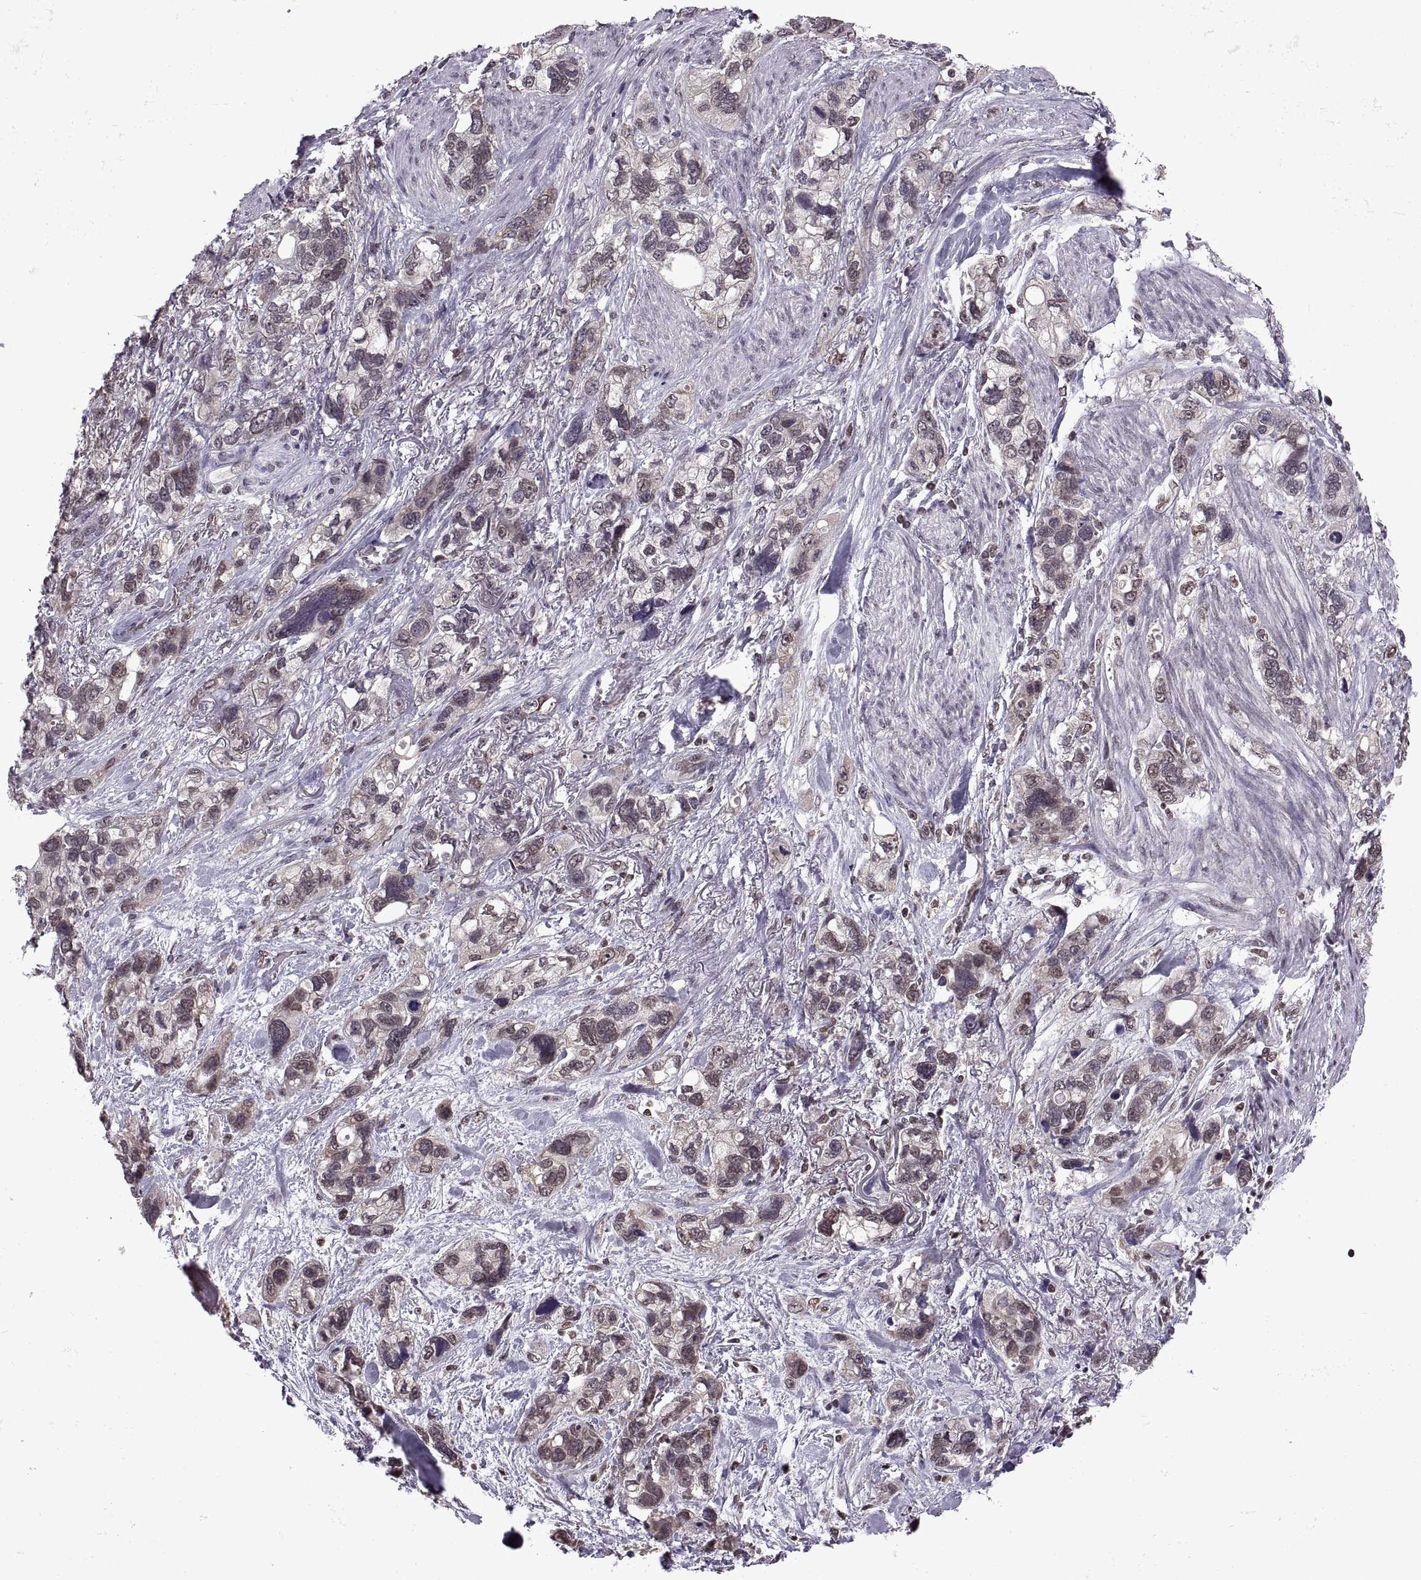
{"staining": {"intensity": "weak", "quantity": "<25%", "location": "nuclear"}, "tissue": "stomach cancer", "cell_type": "Tumor cells", "image_type": "cancer", "snomed": [{"axis": "morphology", "description": "Adenocarcinoma, NOS"}, {"axis": "topography", "description": "Stomach, upper"}], "caption": "Immunohistochemistry (IHC) image of neoplastic tissue: human stomach cancer (adenocarcinoma) stained with DAB (3,3'-diaminobenzidine) shows no significant protein expression in tumor cells.", "gene": "INTS3", "patient": {"sex": "female", "age": 81}}